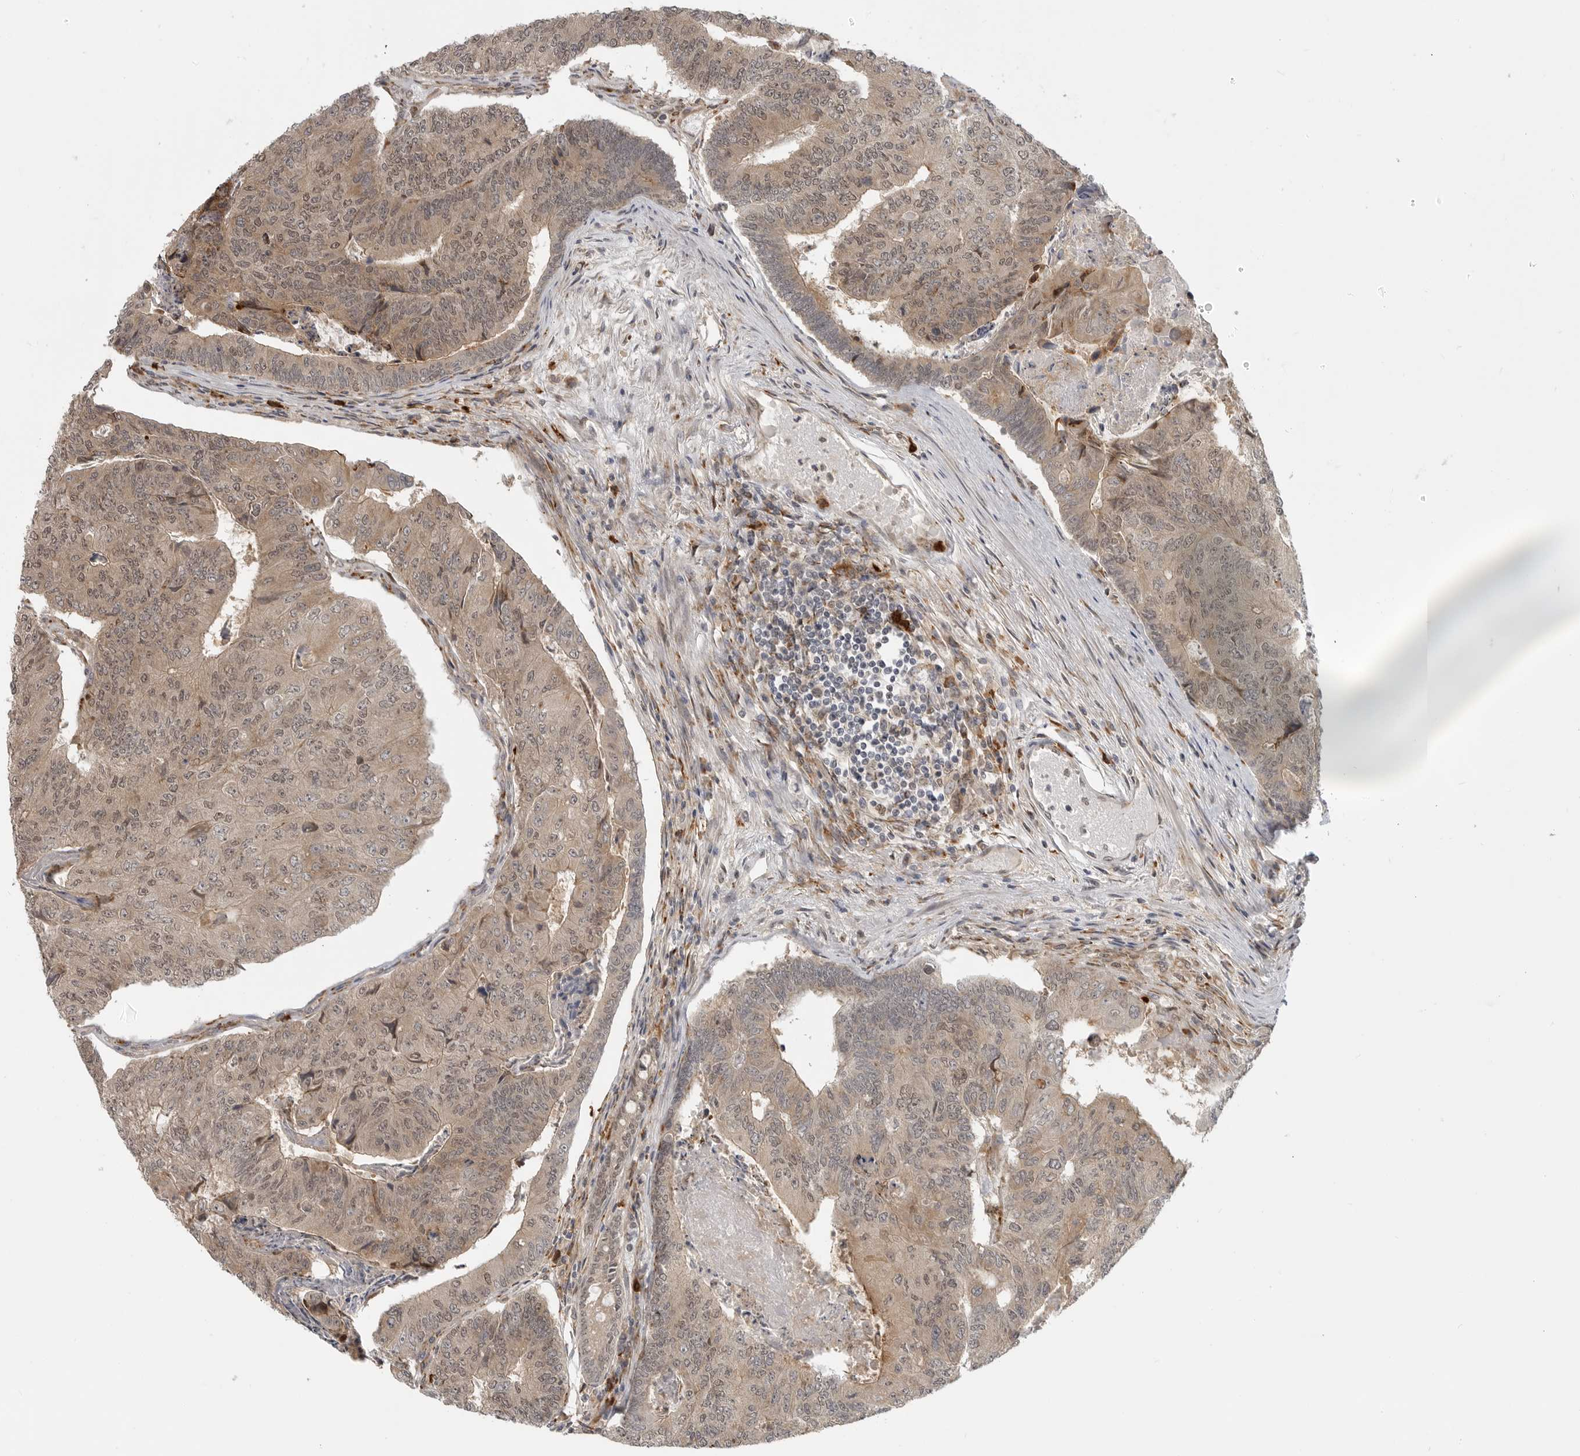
{"staining": {"intensity": "weak", "quantity": ">75%", "location": "cytoplasmic/membranous,nuclear"}, "tissue": "colorectal cancer", "cell_type": "Tumor cells", "image_type": "cancer", "snomed": [{"axis": "morphology", "description": "Adenocarcinoma, NOS"}, {"axis": "topography", "description": "Colon"}], "caption": "IHC photomicrograph of human colorectal cancer (adenocarcinoma) stained for a protein (brown), which demonstrates low levels of weak cytoplasmic/membranous and nuclear expression in approximately >75% of tumor cells.", "gene": "CEP295NL", "patient": {"sex": "female", "age": 67}}